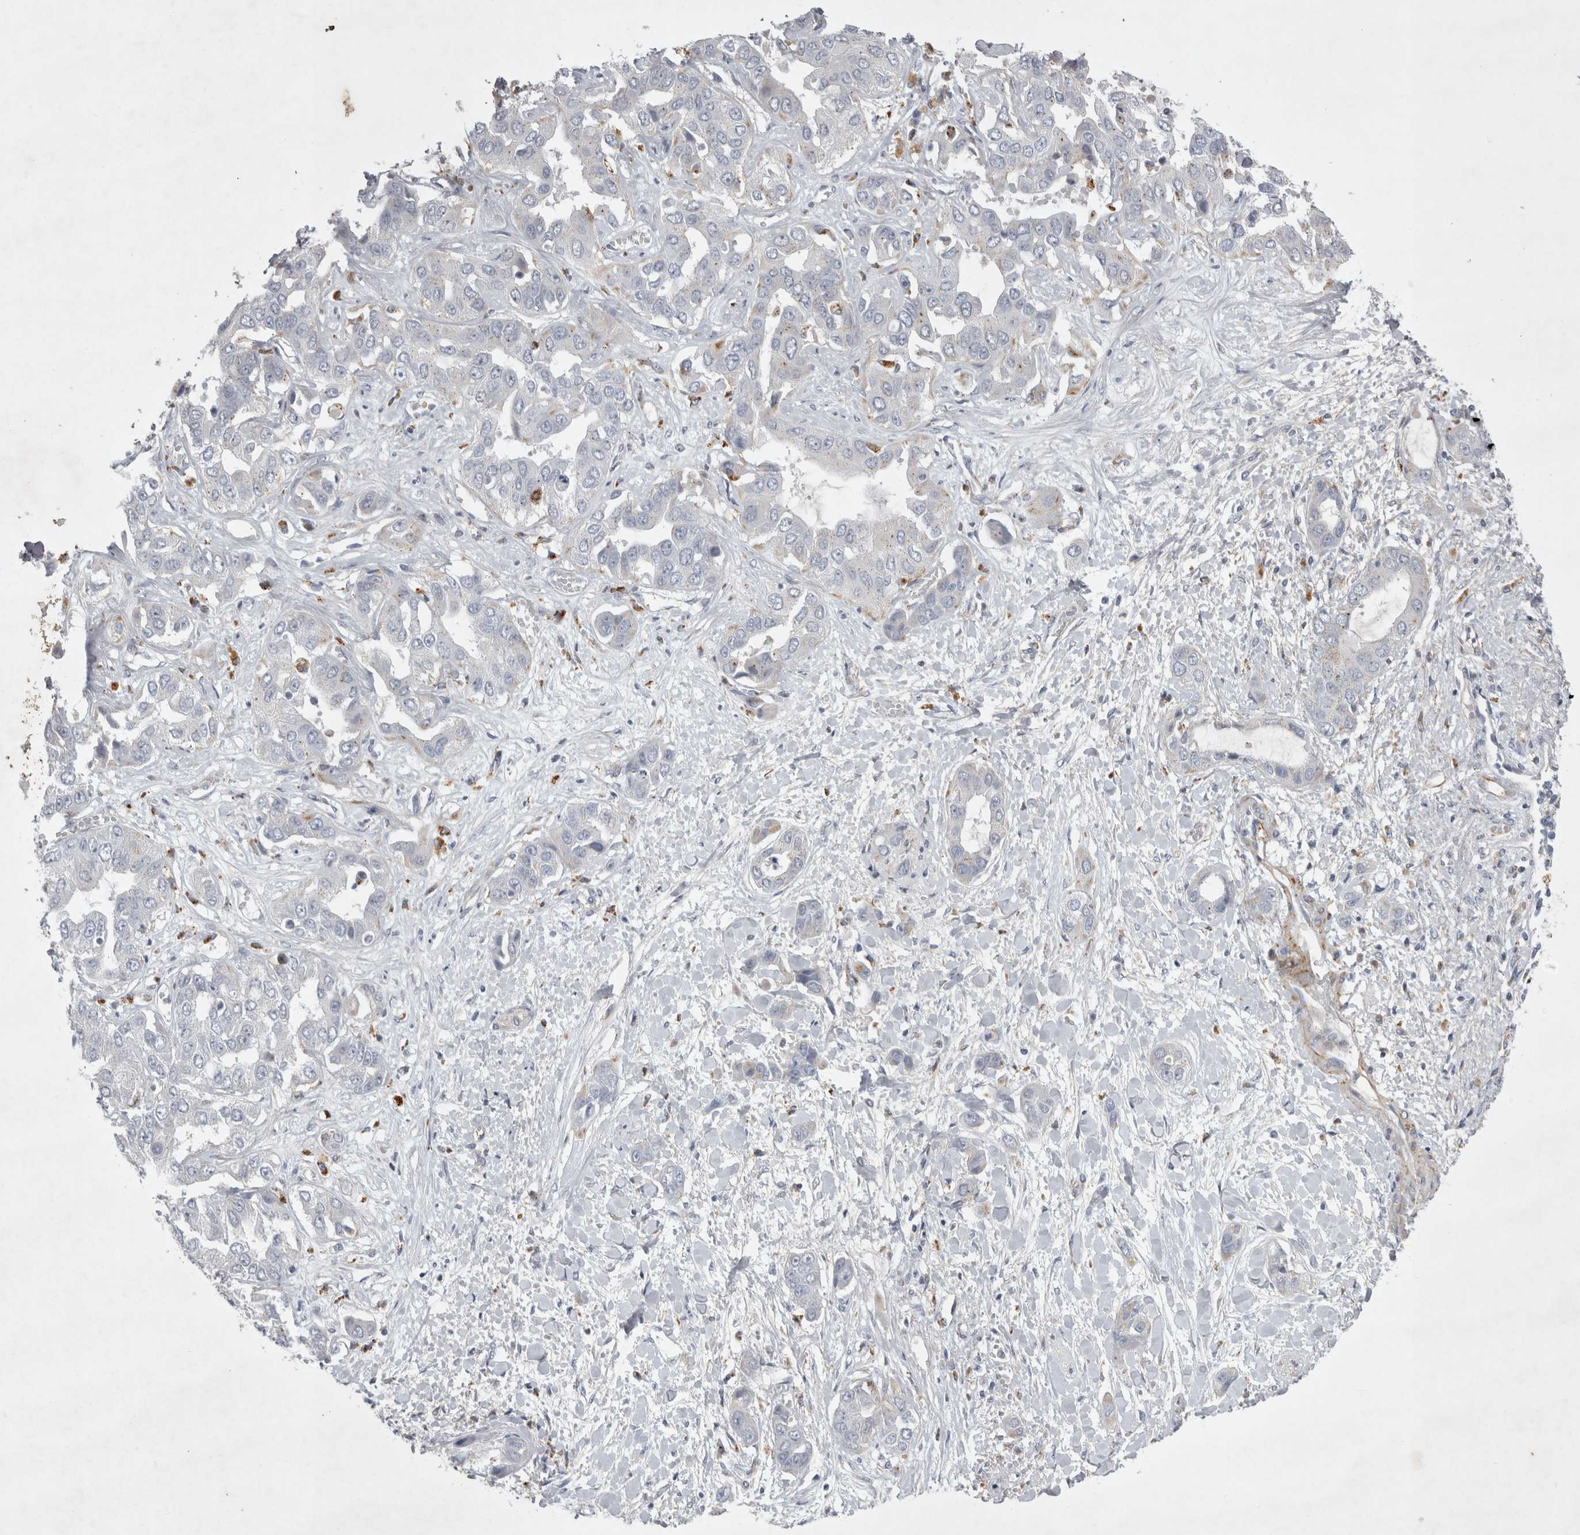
{"staining": {"intensity": "negative", "quantity": "none", "location": "none"}, "tissue": "liver cancer", "cell_type": "Tumor cells", "image_type": "cancer", "snomed": [{"axis": "morphology", "description": "Cholangiocarcinoma"}, {"axis": "topography", "description": "Liver"}], "caption": "Cholangiocarcinoma (liver) was stained to show a protein in brown. There is no significant expression in tumor cells.", "gene": "STRADB", "patient": {"sex": "female", "age": 52}}